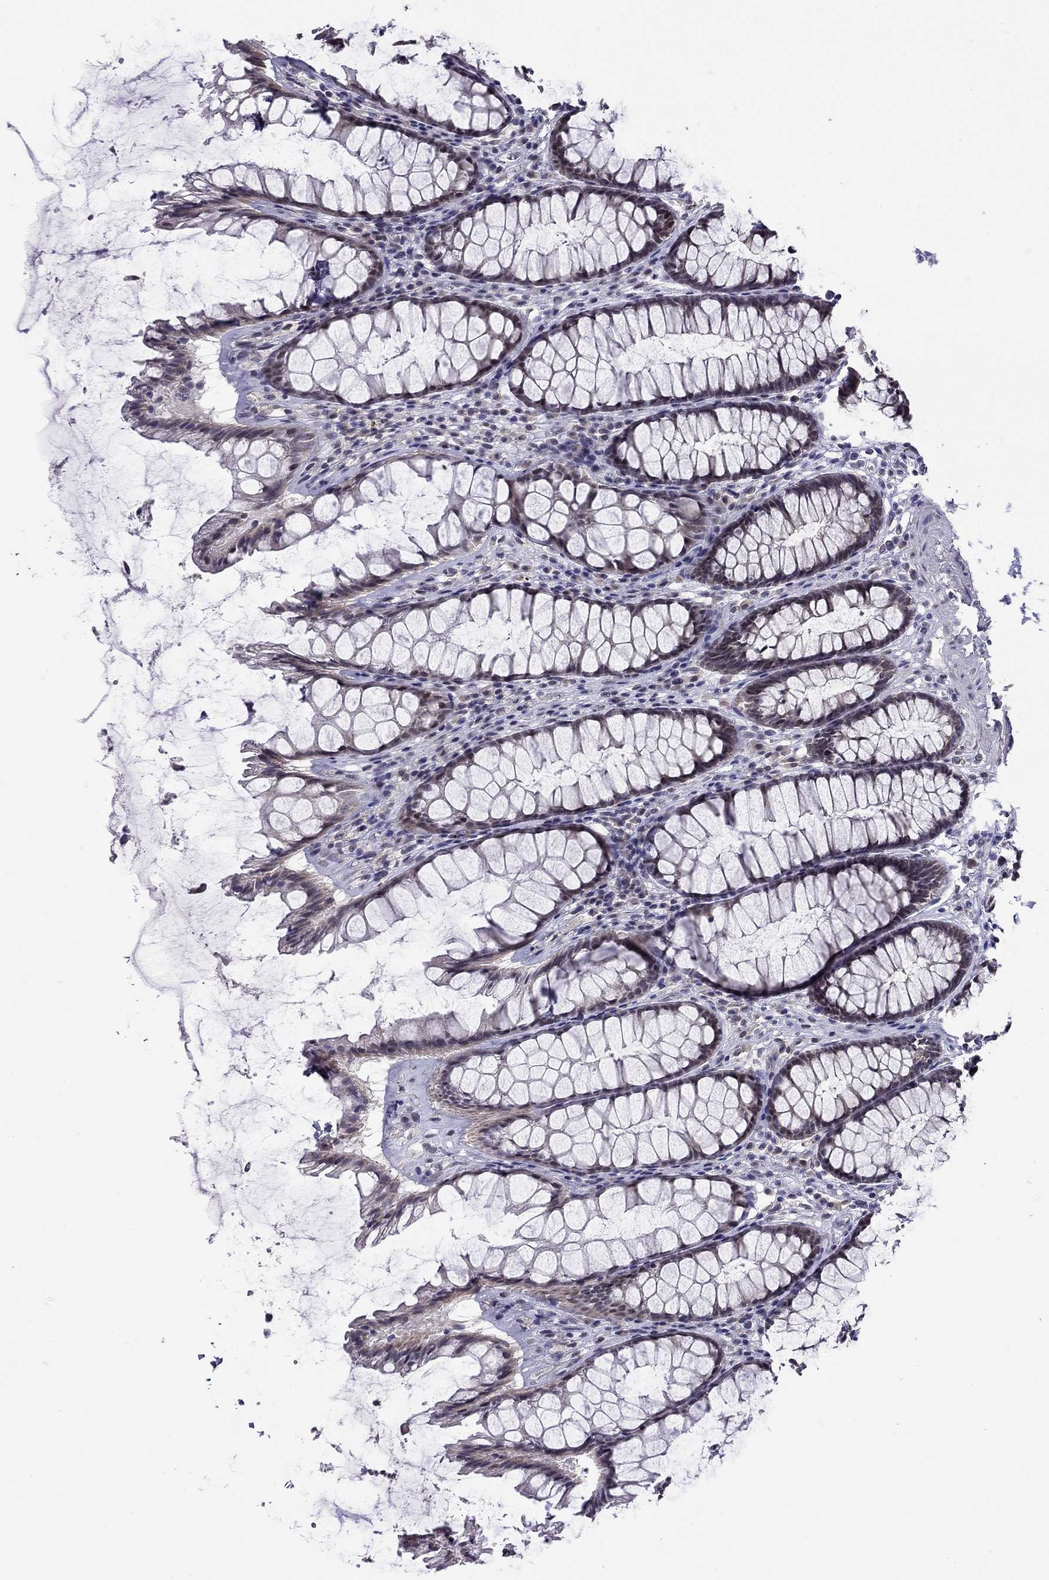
{"staining": {"intensity": "moderate", "quantity": "<25%", "location": "nuclear"}, "tissue": "rectum", "cell_type": "Glandular cells", "image_type": "normal", "snomed": [{"axis": "morphology", "description": "Normal tissue, NOS"}, {"axis": "topography", "description": "Rectum"}], "caption": "Immunohistochemistry (DAB) staining of benign rectum reveals moderate nuclear protein expression in approximately <25% of glandular cells.", "gene": "HES5", "patient": {"sex": "male", "age": 72}}